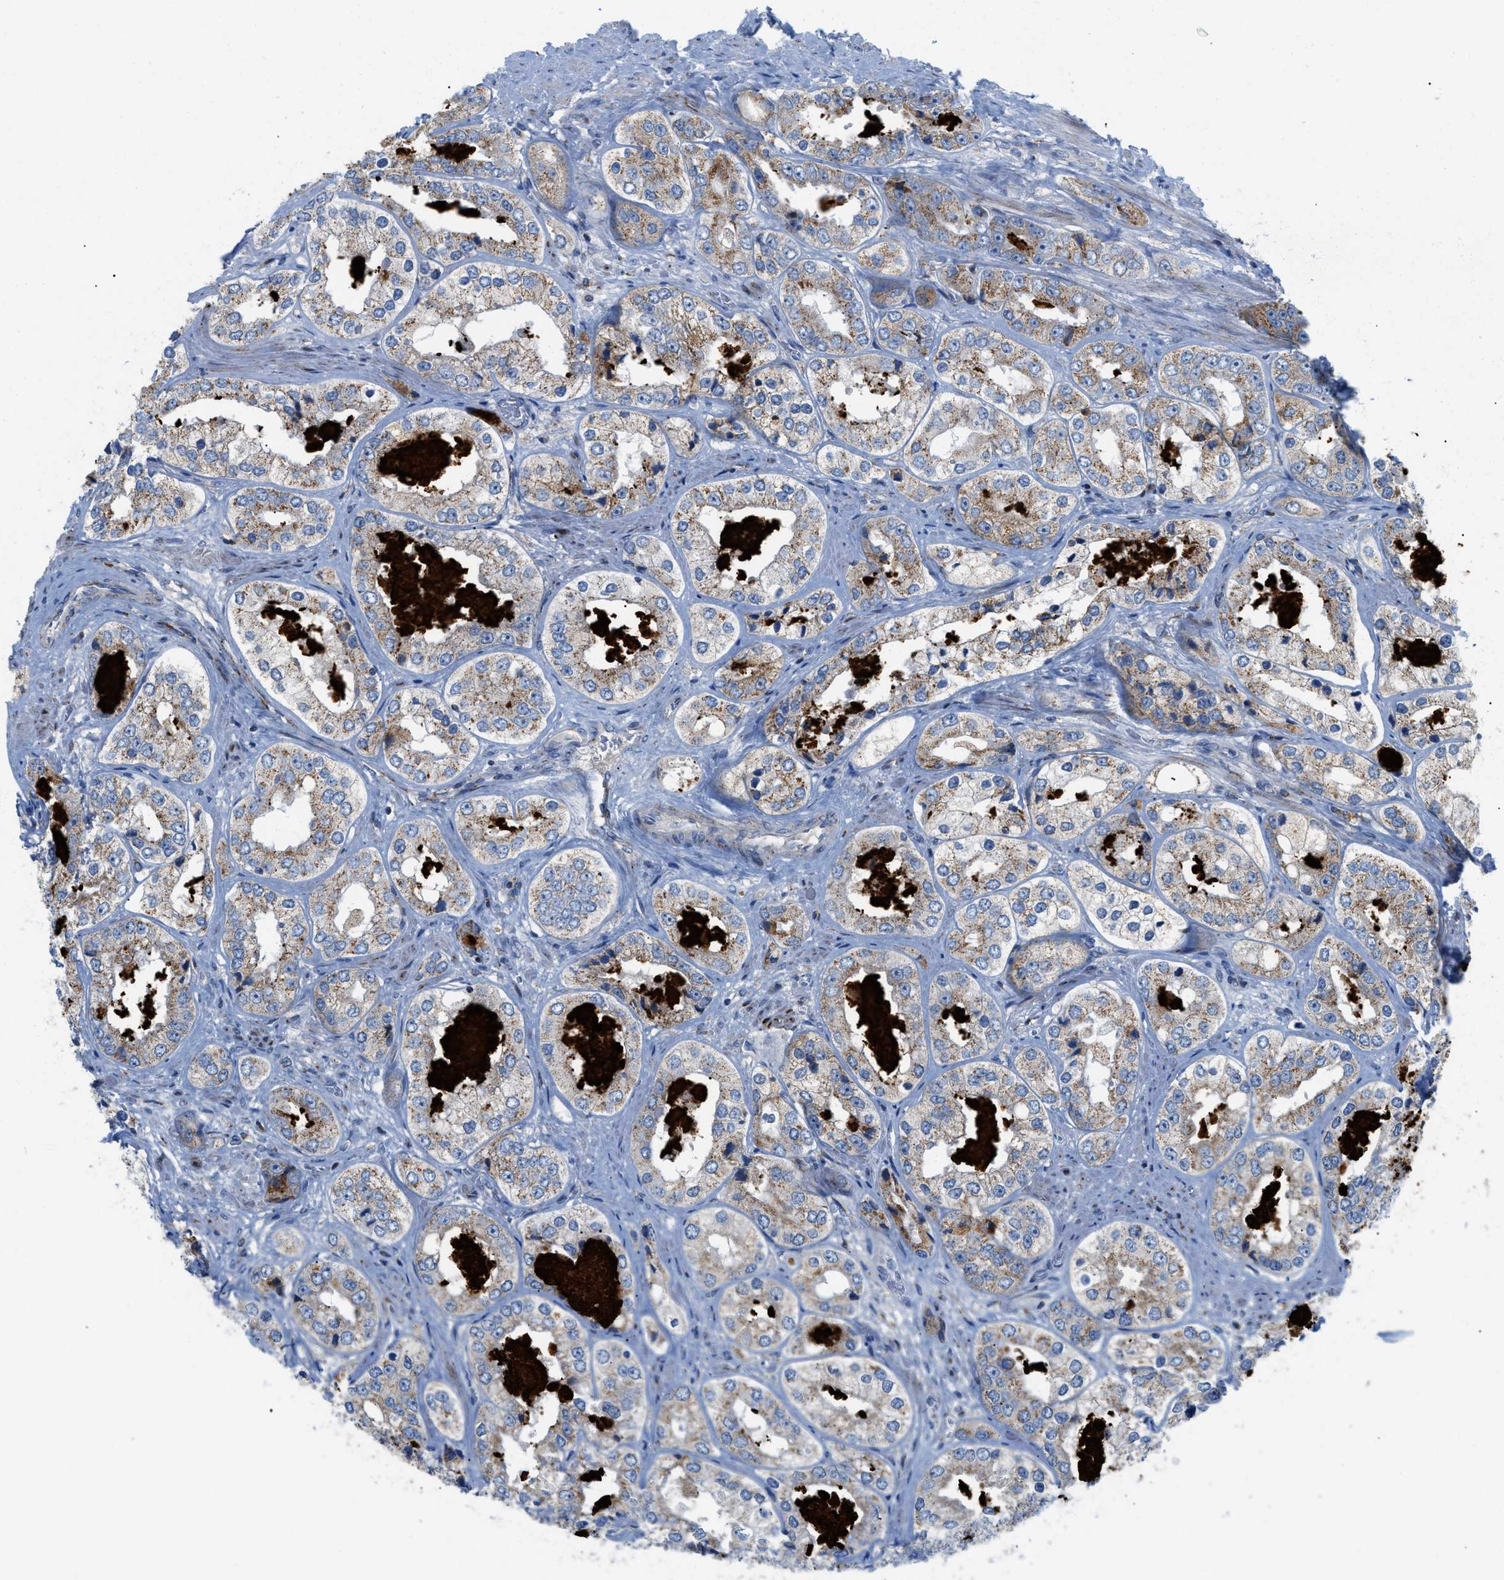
{"staining": {"intensity": "moderate", "quantity": "25%-75%", "location": "cytoplasmic/membranous"}, "tissue": "prostate cancer", "cell_type": "Tumor cells", "image_type": "cancer", "snomed": [{"axis": "morphology", "description": "Adenocarcinoma, High grade"}, {"axis": "topography", "description": "Prostate"}], "caption": "Immunohistochemical staining of prostate cancer displays moderate cytoplasmic/membranous protein positivity in approximately 25%-75% of tumor cells. The staining is performed using DAB (3,3'-diaminobenzidine) brown chromogen to label protein expression. The nuclei are counter-stained blue using hematoxylin.", "gene": "RBBP9", "patient": {"sex": "male", "age": 61}}